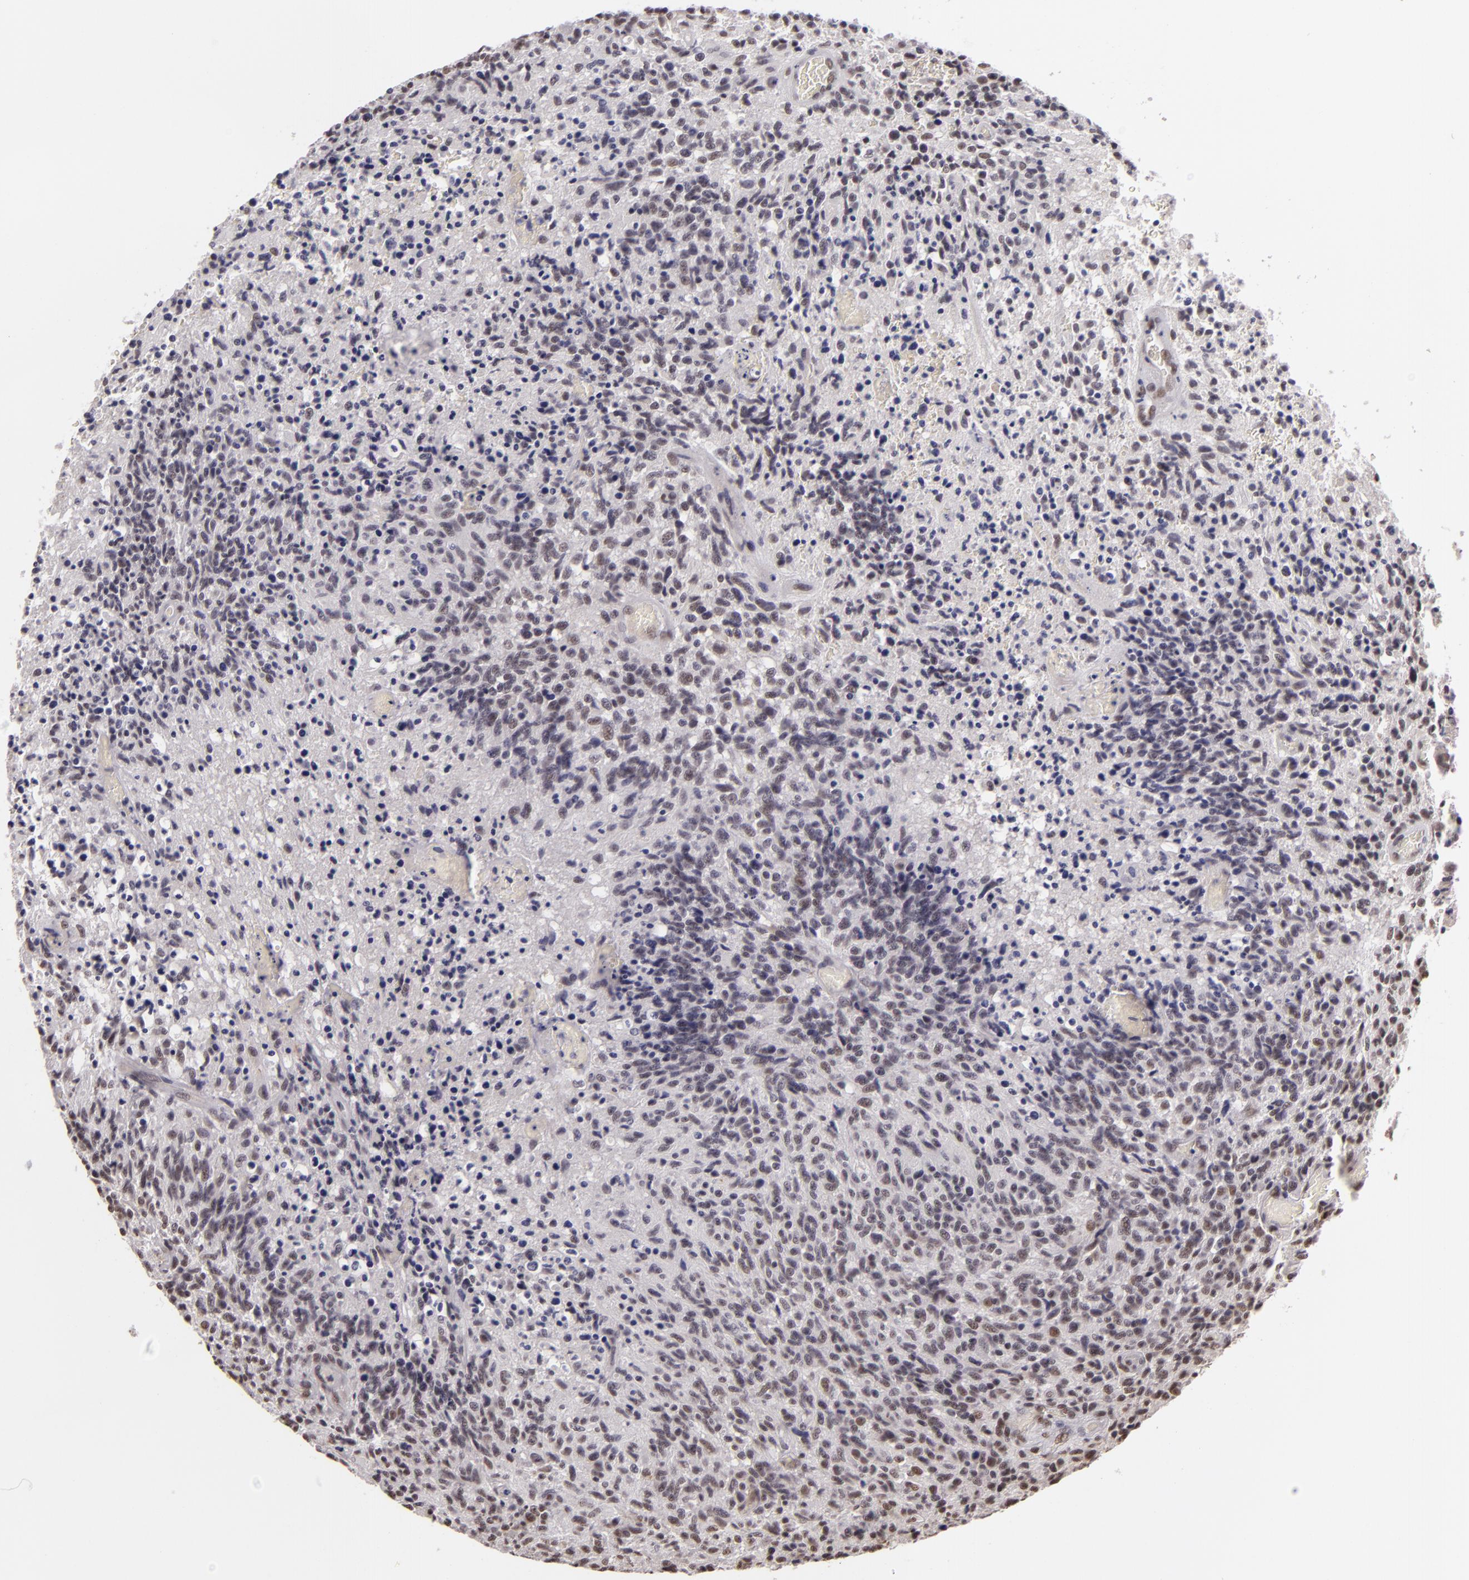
{"staining": {"intensity": "weak", "quantity": "25%-75%", "location": "nuclear"}, "tissue": "glioma", "cell_type": "Tumor cells", "image_type": "cancer", "snomed": [{"axis": "morphology", "description": "Glioma, malignant, High grade"}, {"axis": "topography", "description": "Brain"}], "caption": "The photomicrograph shows staining of malignant high-grade glioma, revealing weak nuclear protein positivity (brown color) within tumor cells.", "gene": "INTS6", "patient": {"sex": "male", "age": 36}}